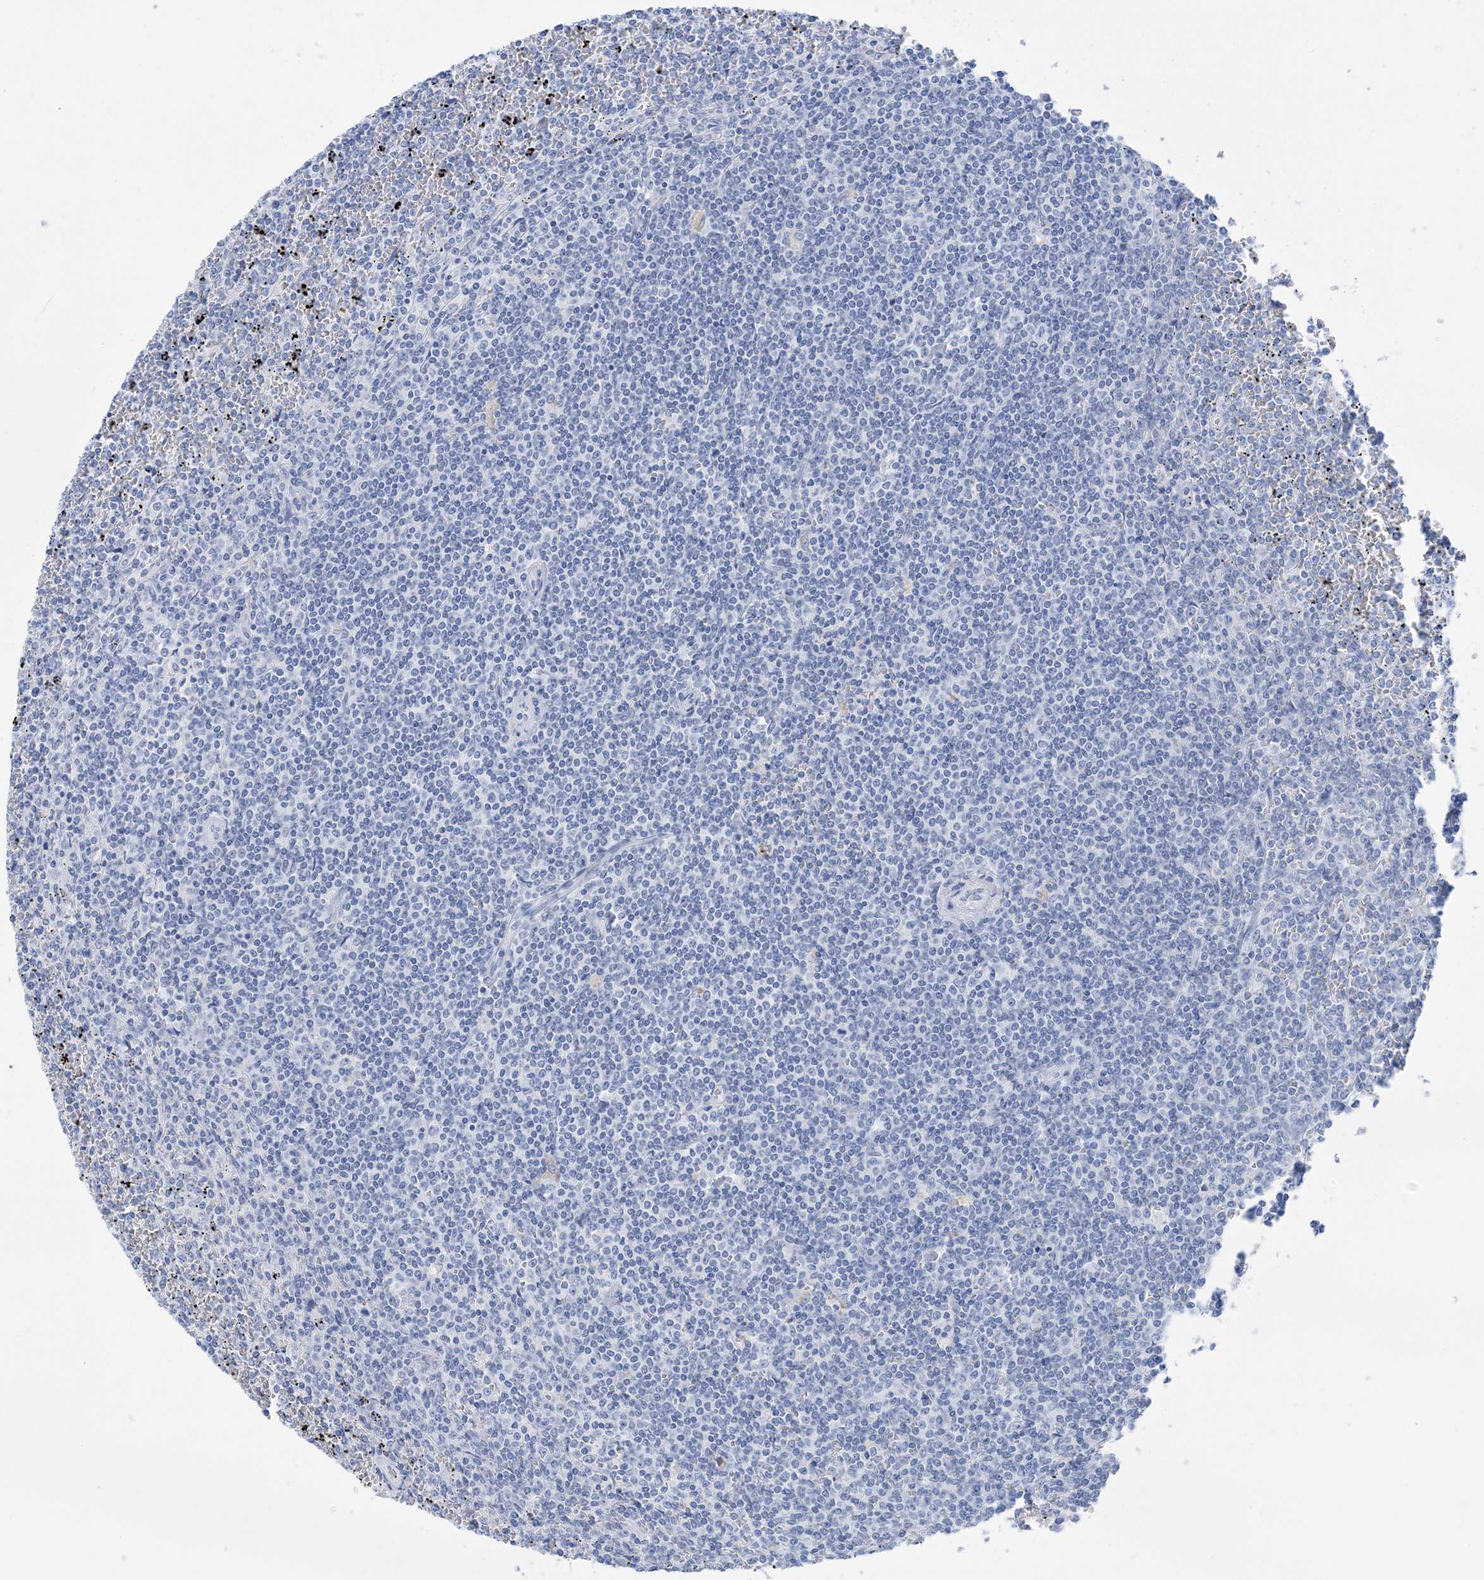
{"staining": {"intensity": "negative", "quantity": "none", "location": "none"}, "tissue": "lymphoma", "cell_type": "Tumor cells", "image_type": "cancer", "snomed": [{"axis": "morphology", "description": "Malignant lymphoma, non-Hodgkin's type, Low grade"}, {"axis": "topography", "description": "Spleen"}], "caption": "Lymphoma was stained to show a protein in brown. There is no significant positivity in tumor cells.", "gene": "SH3YL1", "patient": {"sex": "female", "age": 19}}